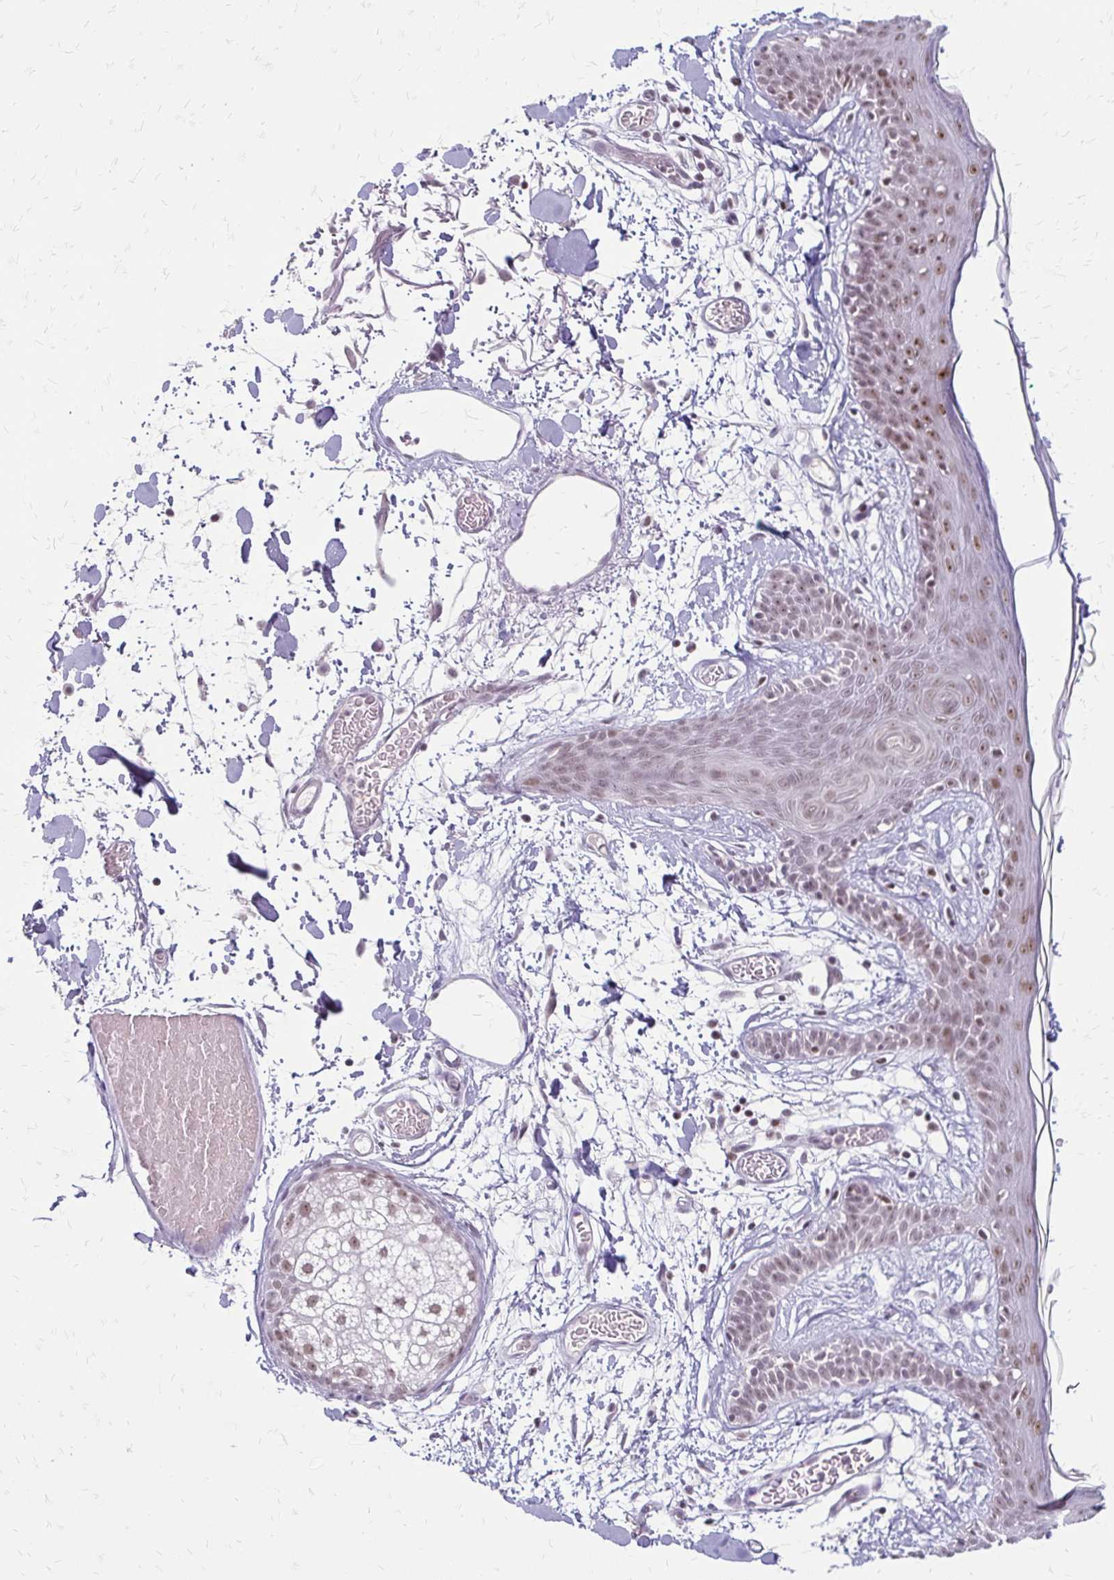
{"staining": {"intensity": "weak", "quantity": ">75%", "location": "nuclear"}, "tissue": "skin", "cell_type": "Fibroblasts", "image_type": "normal", "snomed": [{"axis": "morphology", "description": "Normal tissue, NOS"}, {"axis": "topography", "description": "Skin"}], "caption": "High-power microscopy captured an immunohistochemistry (IHC) micrograph of benign skin, revealing weak nuclear expression in approximately >75% of fibroblasts. The protein of interest is shown in brown color, while the nuclei are stained blue.", "gene": "EED", "patient": {"sex": "male", "age": 79}}